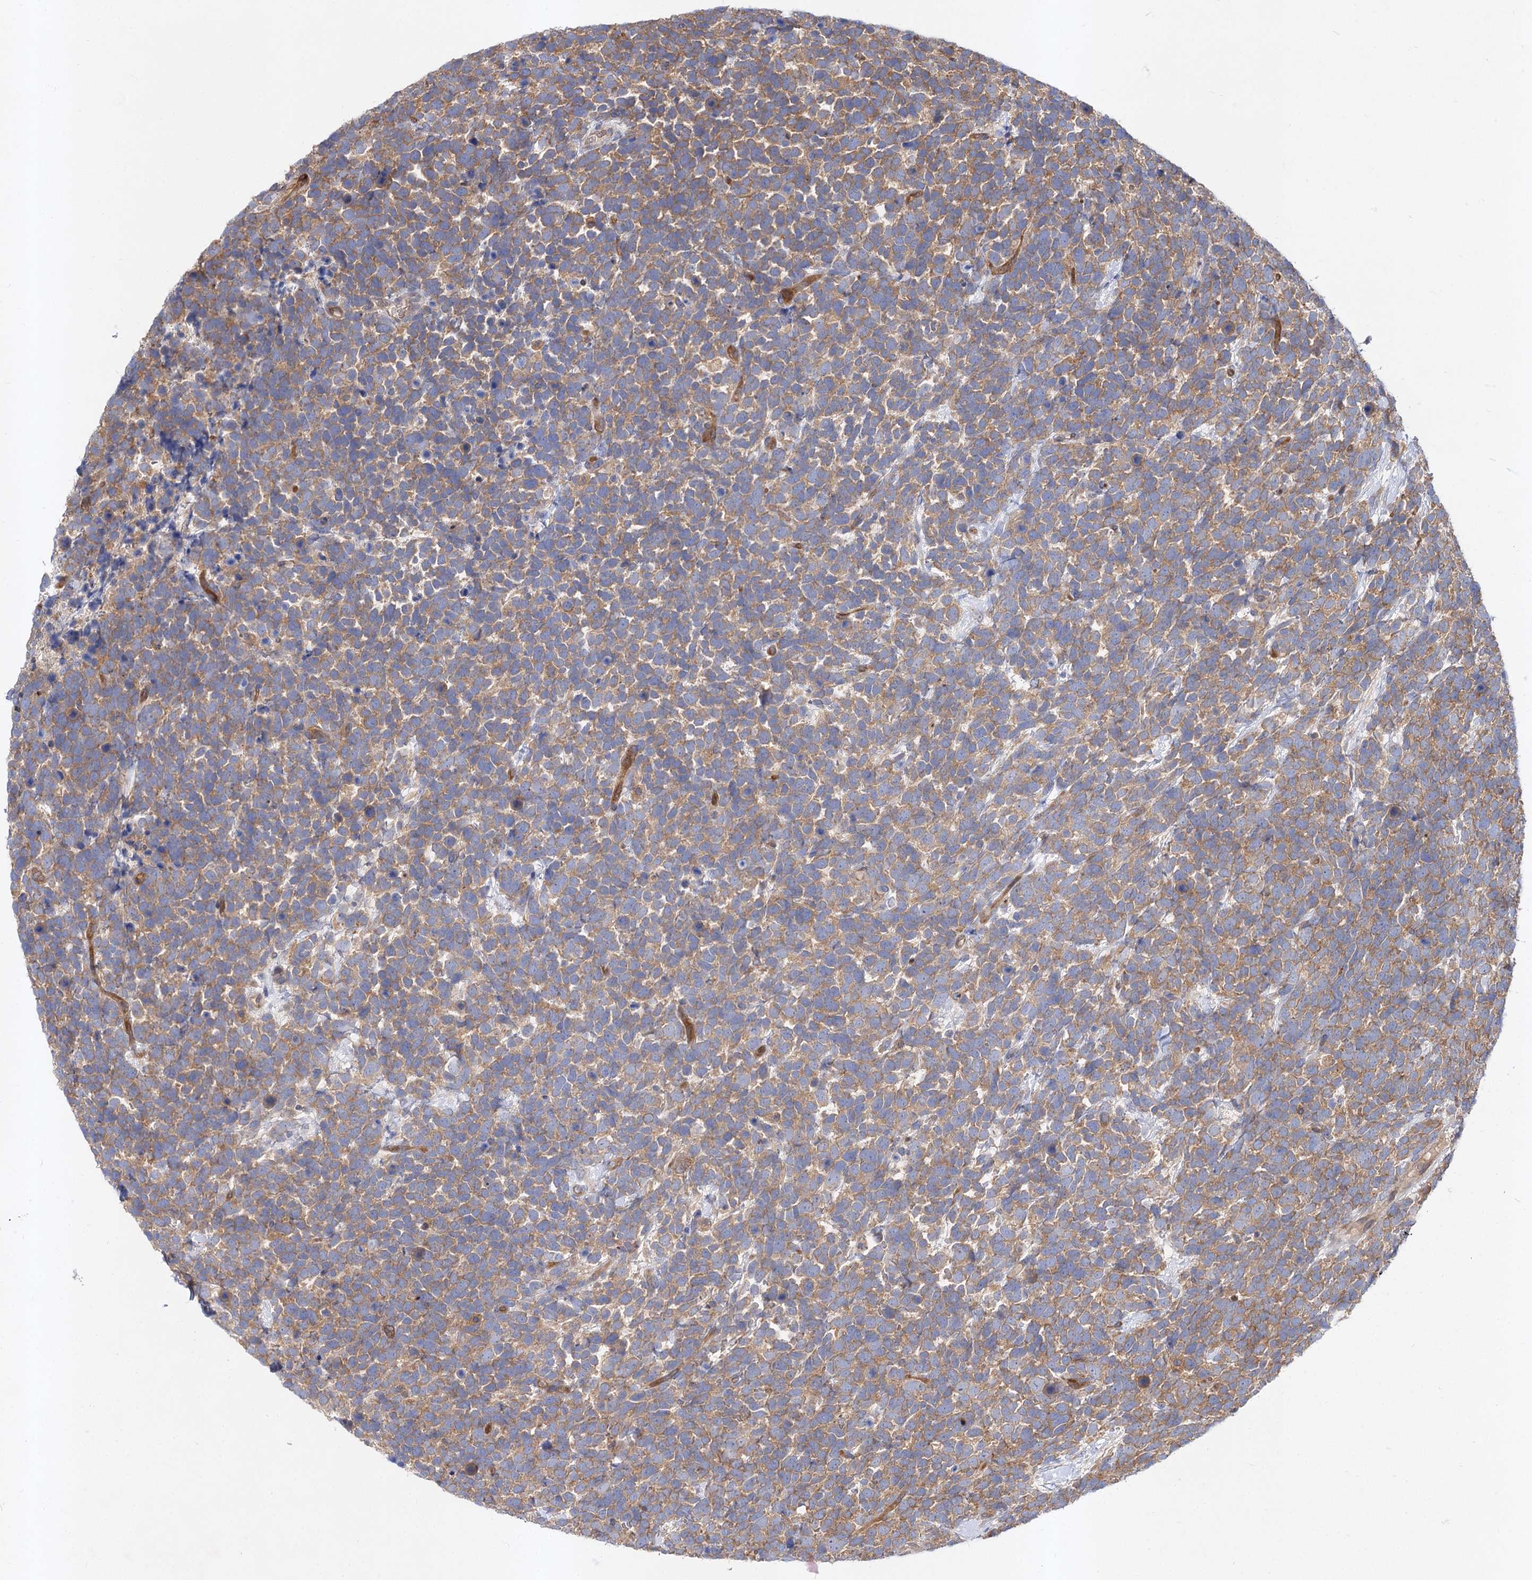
{"staining": {"intensity": "moderate", "quantity": ">75%", "location": "cytoplasmic/membranous"}, "tissue": "urothelial cancer", "cell_type": "Tumor cells", "image_type": "cancer", "snomed": [{"axis": "morphology", "description": "Urothelial carcinoma, High grade"}, {"axis": "topography", "description": "Urinary bladder"}], "caption": "A medium amount of moderate cytoplasmic/membranous staining is present in approximately >75% of tumor cells in urothelial cancer tissue.", "gene": "PATL1", "patient": {"sex": "female", "age": 82}}